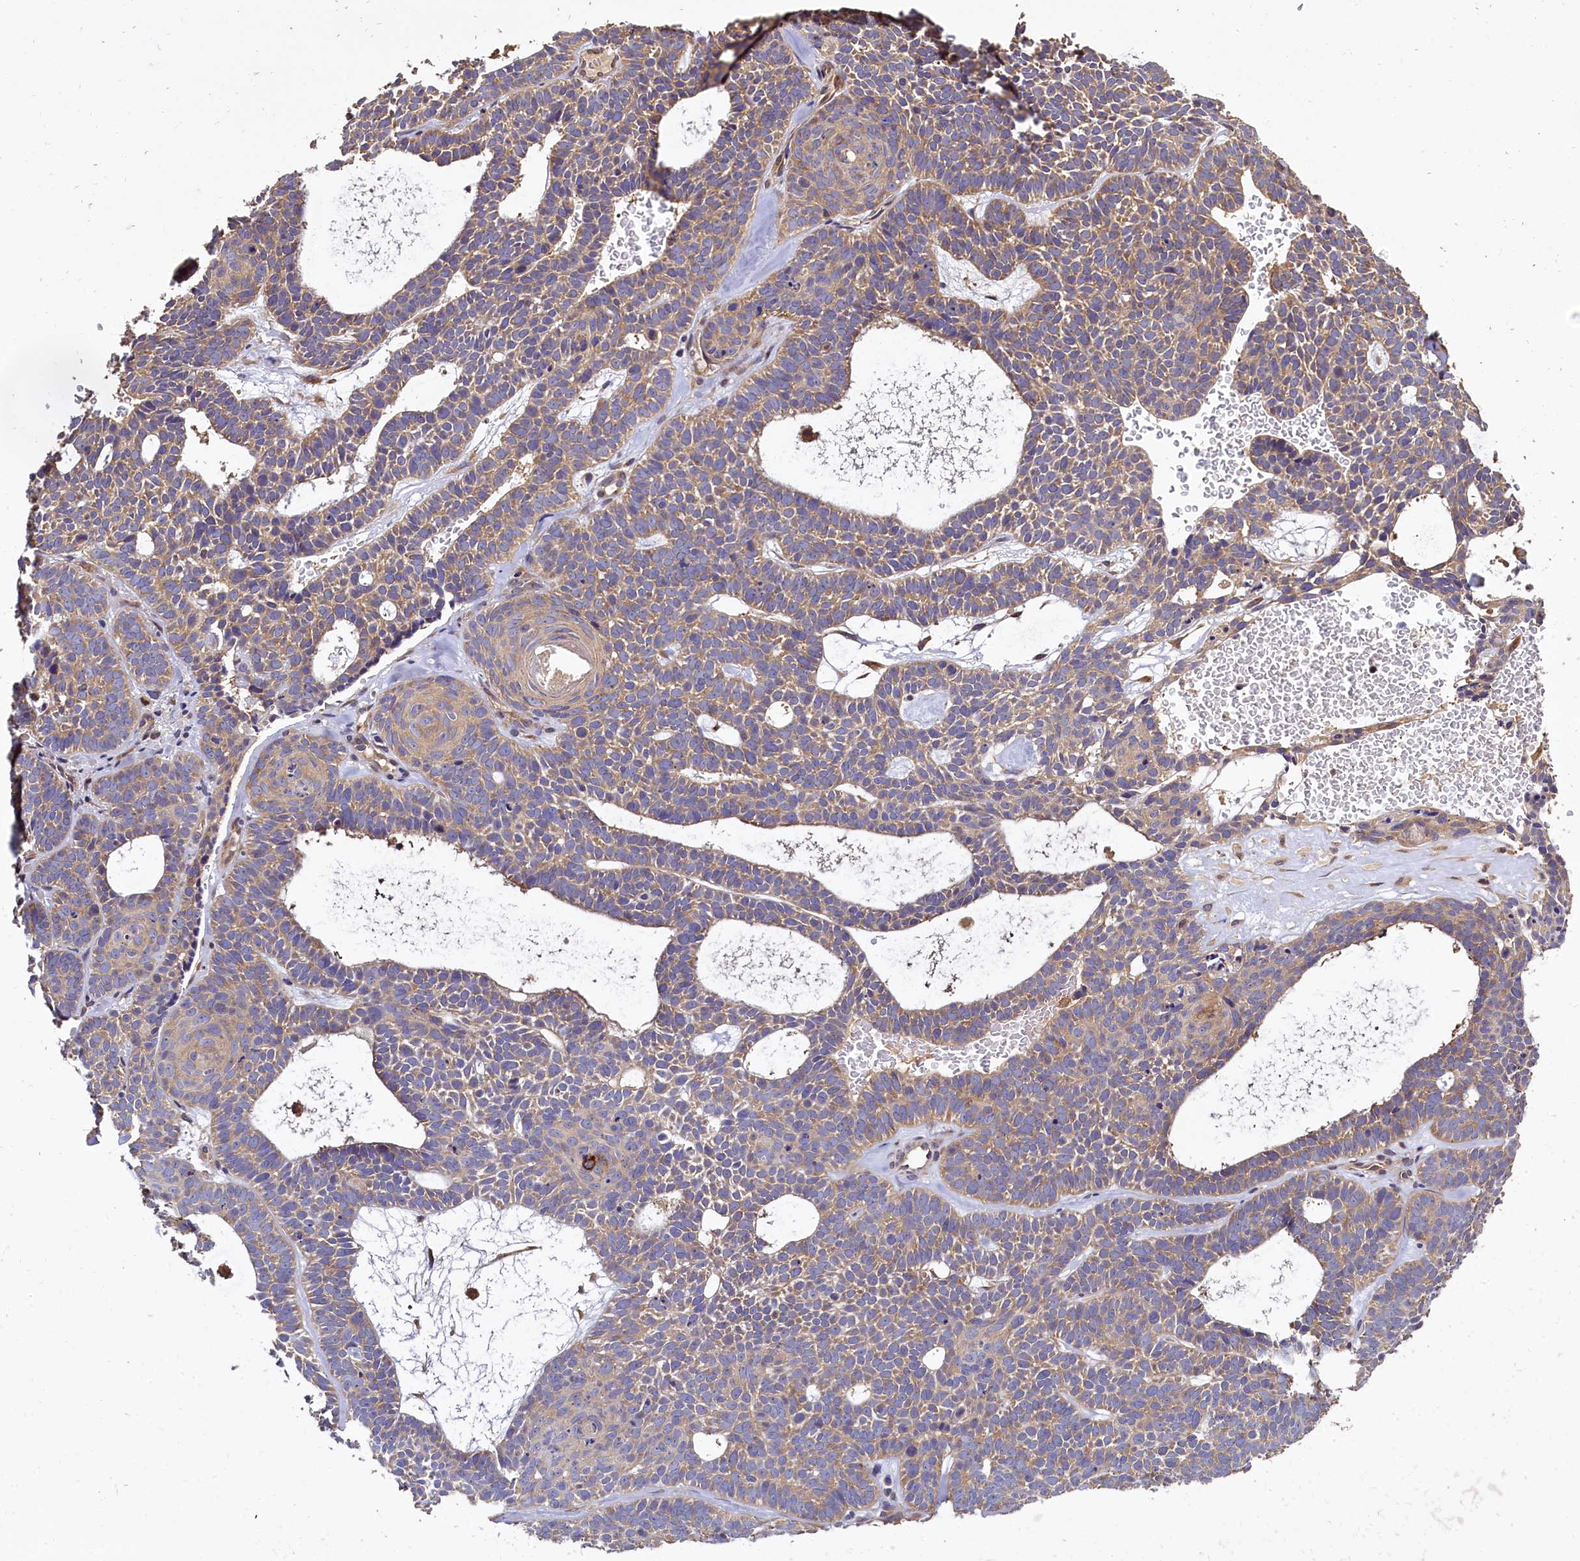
{"staining": {"intensity": "moderate", "quantity": "25%-75%", "location": "cytoplasmic/membranous"}, "tissue": "skin cancer", "cell_type": "Tumor cells", "image_type": "cancer", "snomed": [{"axis": "morphology", "description": "Basal cell carcinoma"}, {"axis": "topography", "description": "Skin"}], "caption": "DAB (3,3'-diaminobenzidine) immunohistochemical staining of skin cancer (basal cell carcinoma) shows moderate cytoplasmic/membranous protein expression in about 25%-75% of tumor cells.", "gene": "KLC2", "patient": {"sex": "male", "age": 85}}